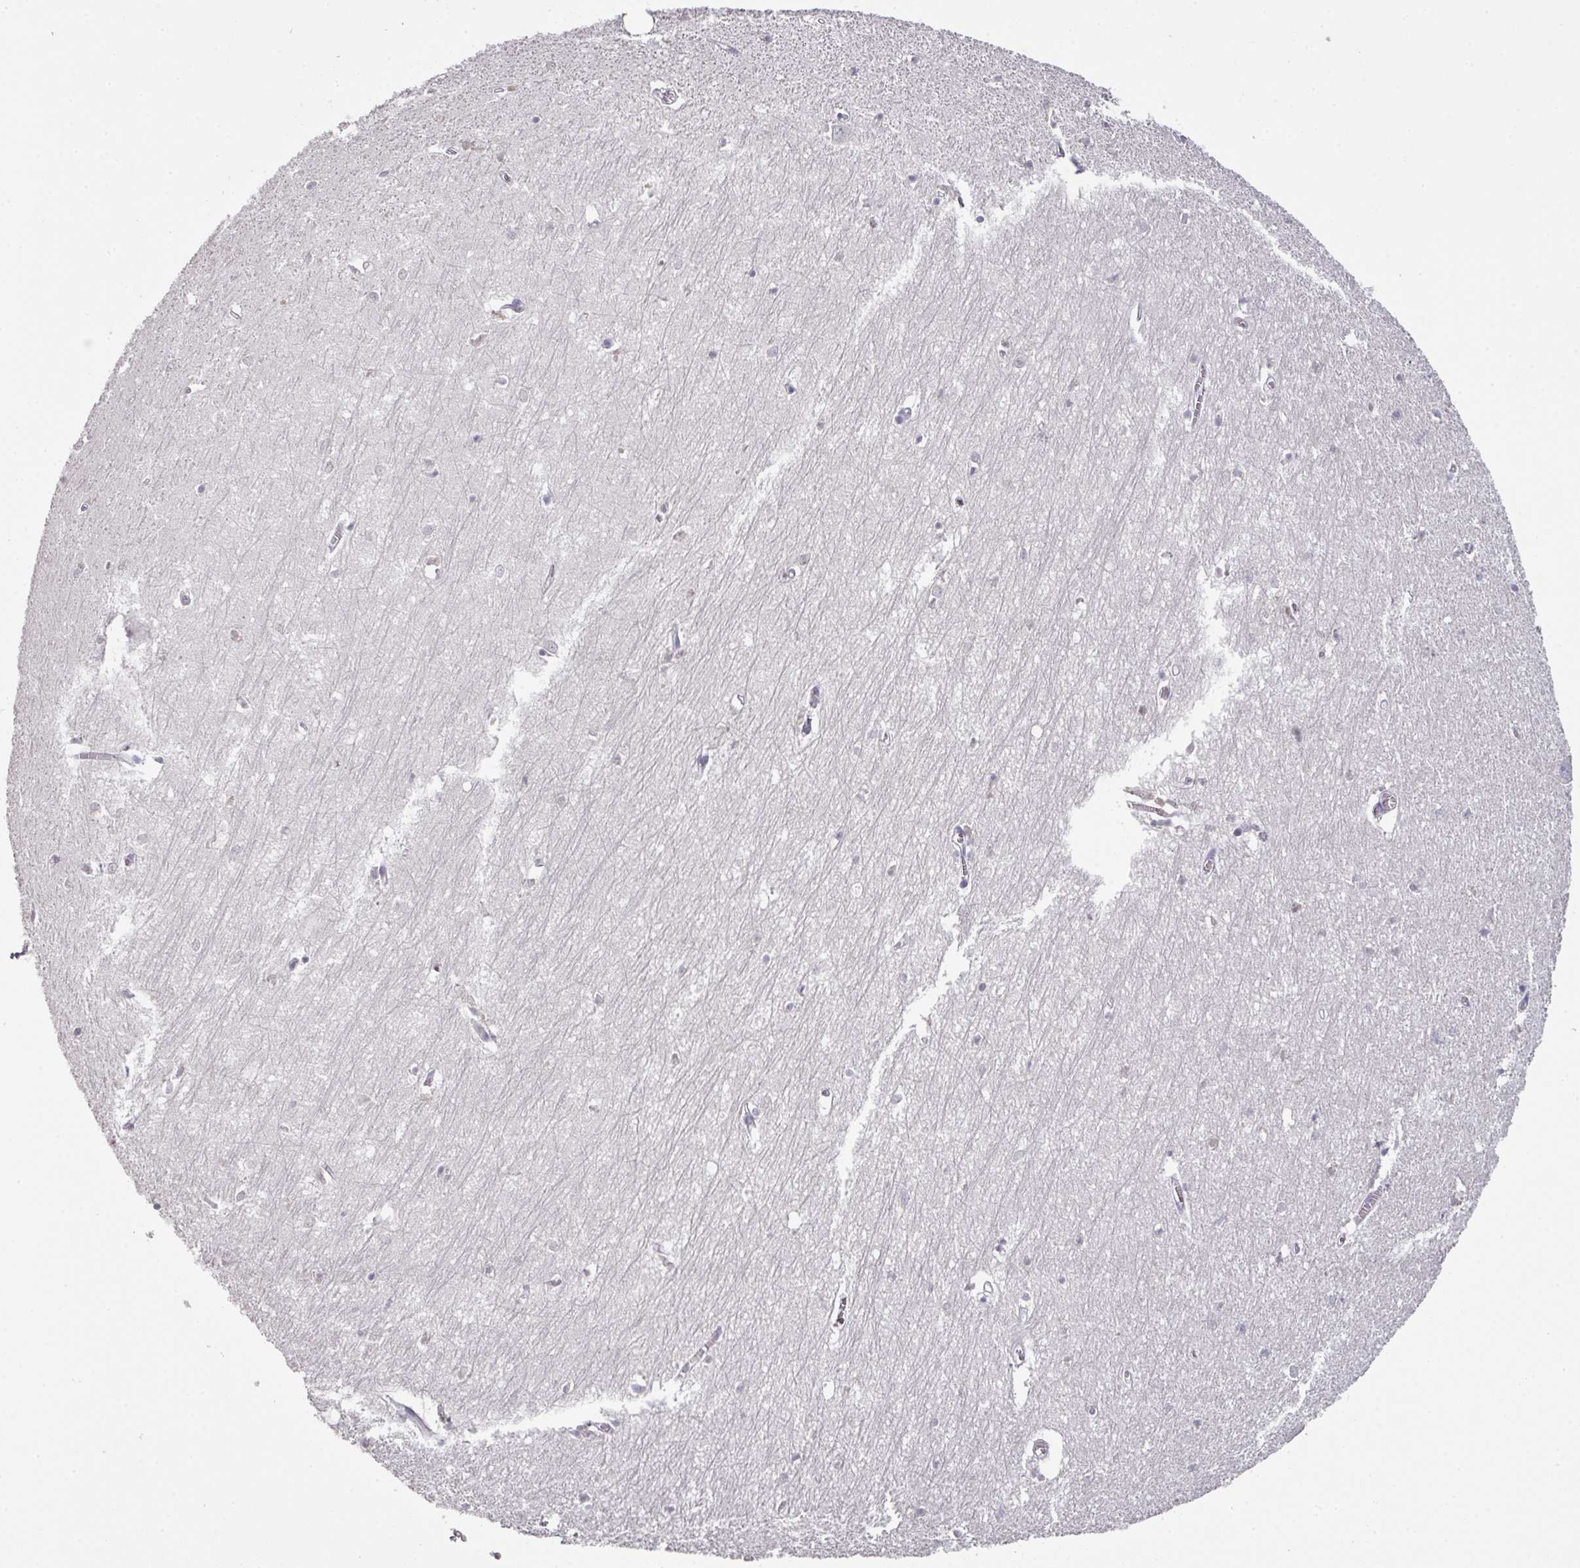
{"staining": {"intensity": "negative", "quantity": "none", "location": "none"}, "tissue": "hippocampus", "cell_type": "Glial cells", "image_type": "normal", "snomed": [{"axis": "morphology", "description": "Normal tissue, NOS"}, {"axis": "topography", "description": "Hippocampus"}], "caption": "Human hippocampus stained for a protein using immunohistochemistry (IHC) displays no positivity in glial cells.", "gene": "GTF2H3", "patient": {"sex": "female", "age": 64}}